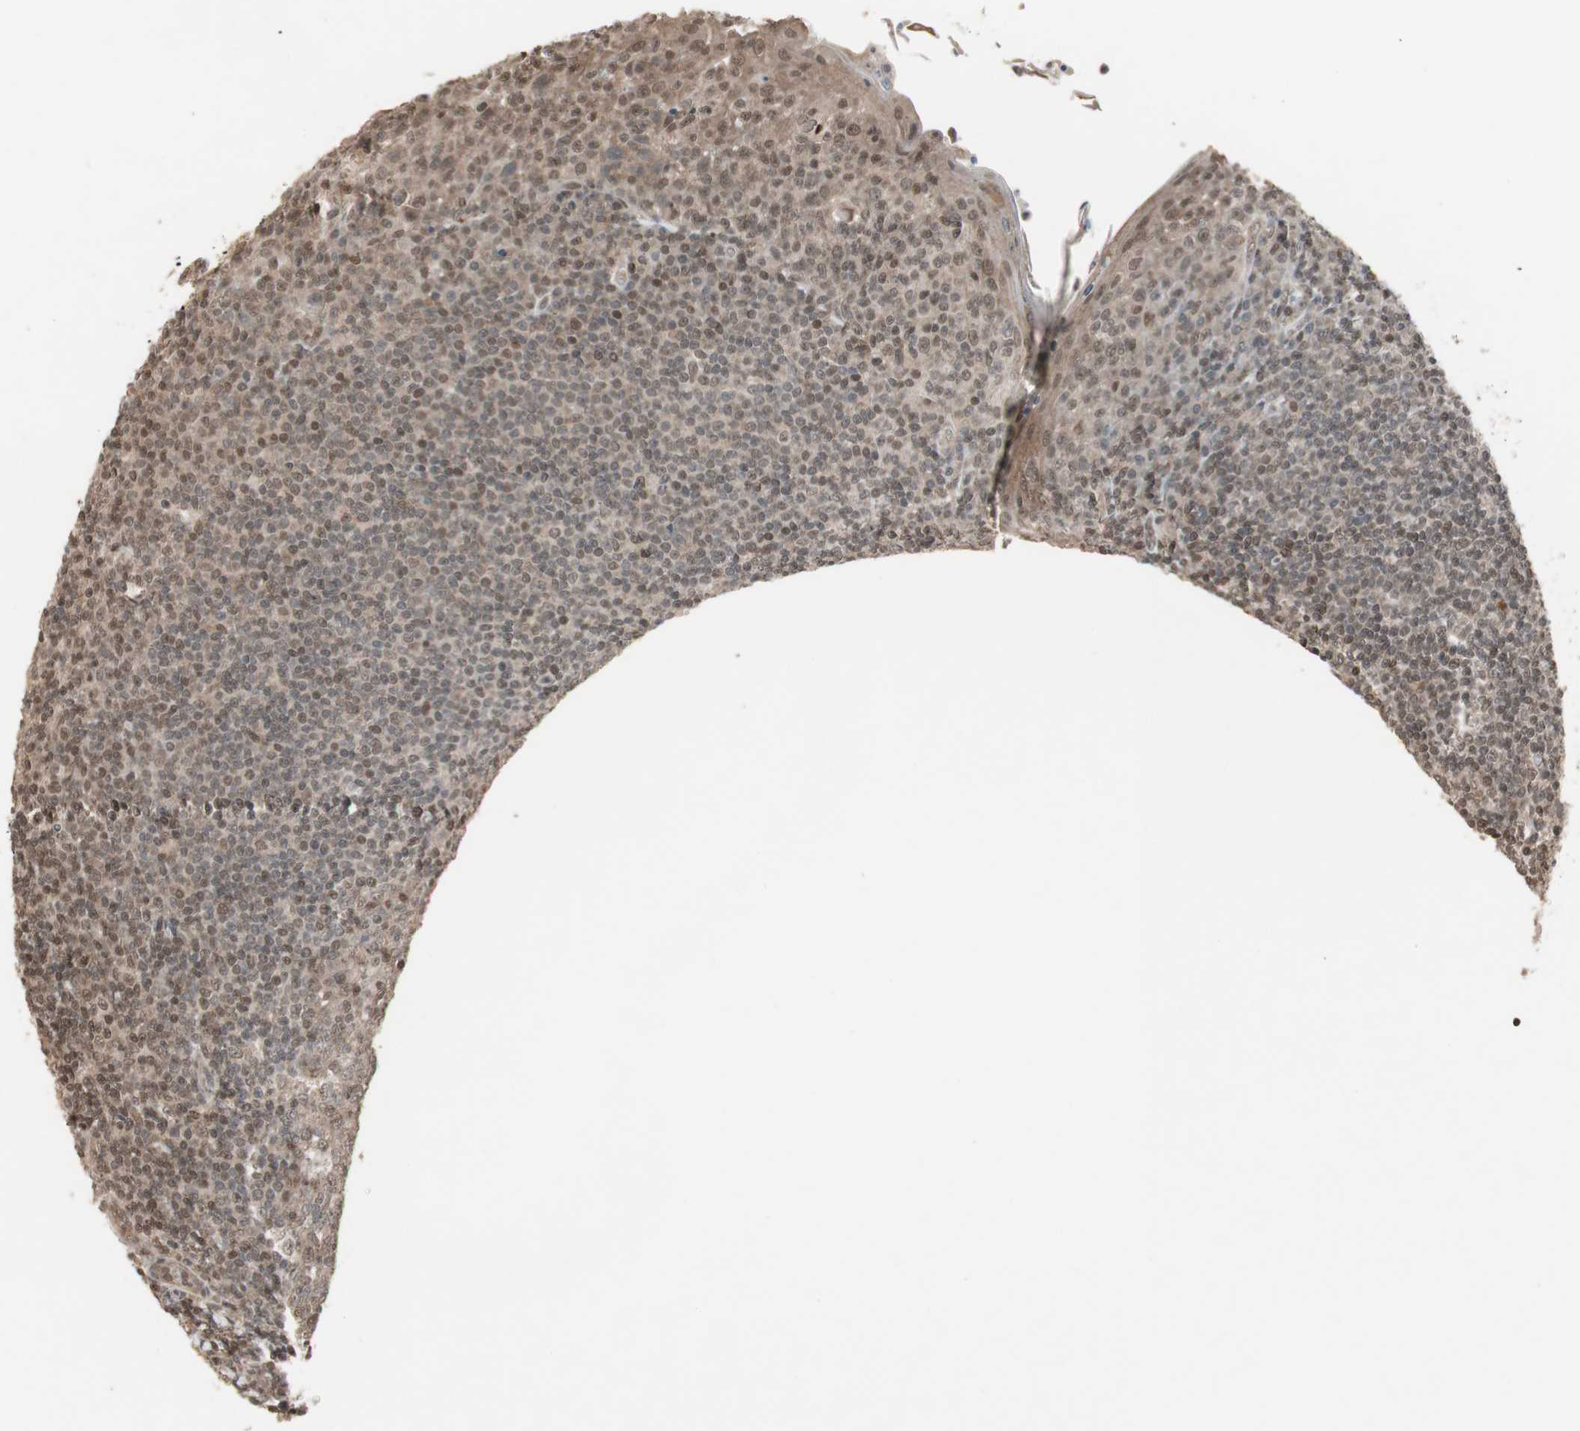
{"staining": {"intensity": "weak", "quantity": ">75%", "location": "nuclear"}, "tissue": "tonsil", "cell_type": "Germinal center cells", "image_type": "normal", "snomed": [{"axis": "morphology", "description": "Normal tissue, NOS"}, {"axis": "topography", "description": "Tonsil"}], "caption": "The image shows a brown stain indicating the presence of a protein in the nuclear of germinal center cells in tonsil.", "gene": "DRAP1", "patient": {"sex": "male", "age": 31}}